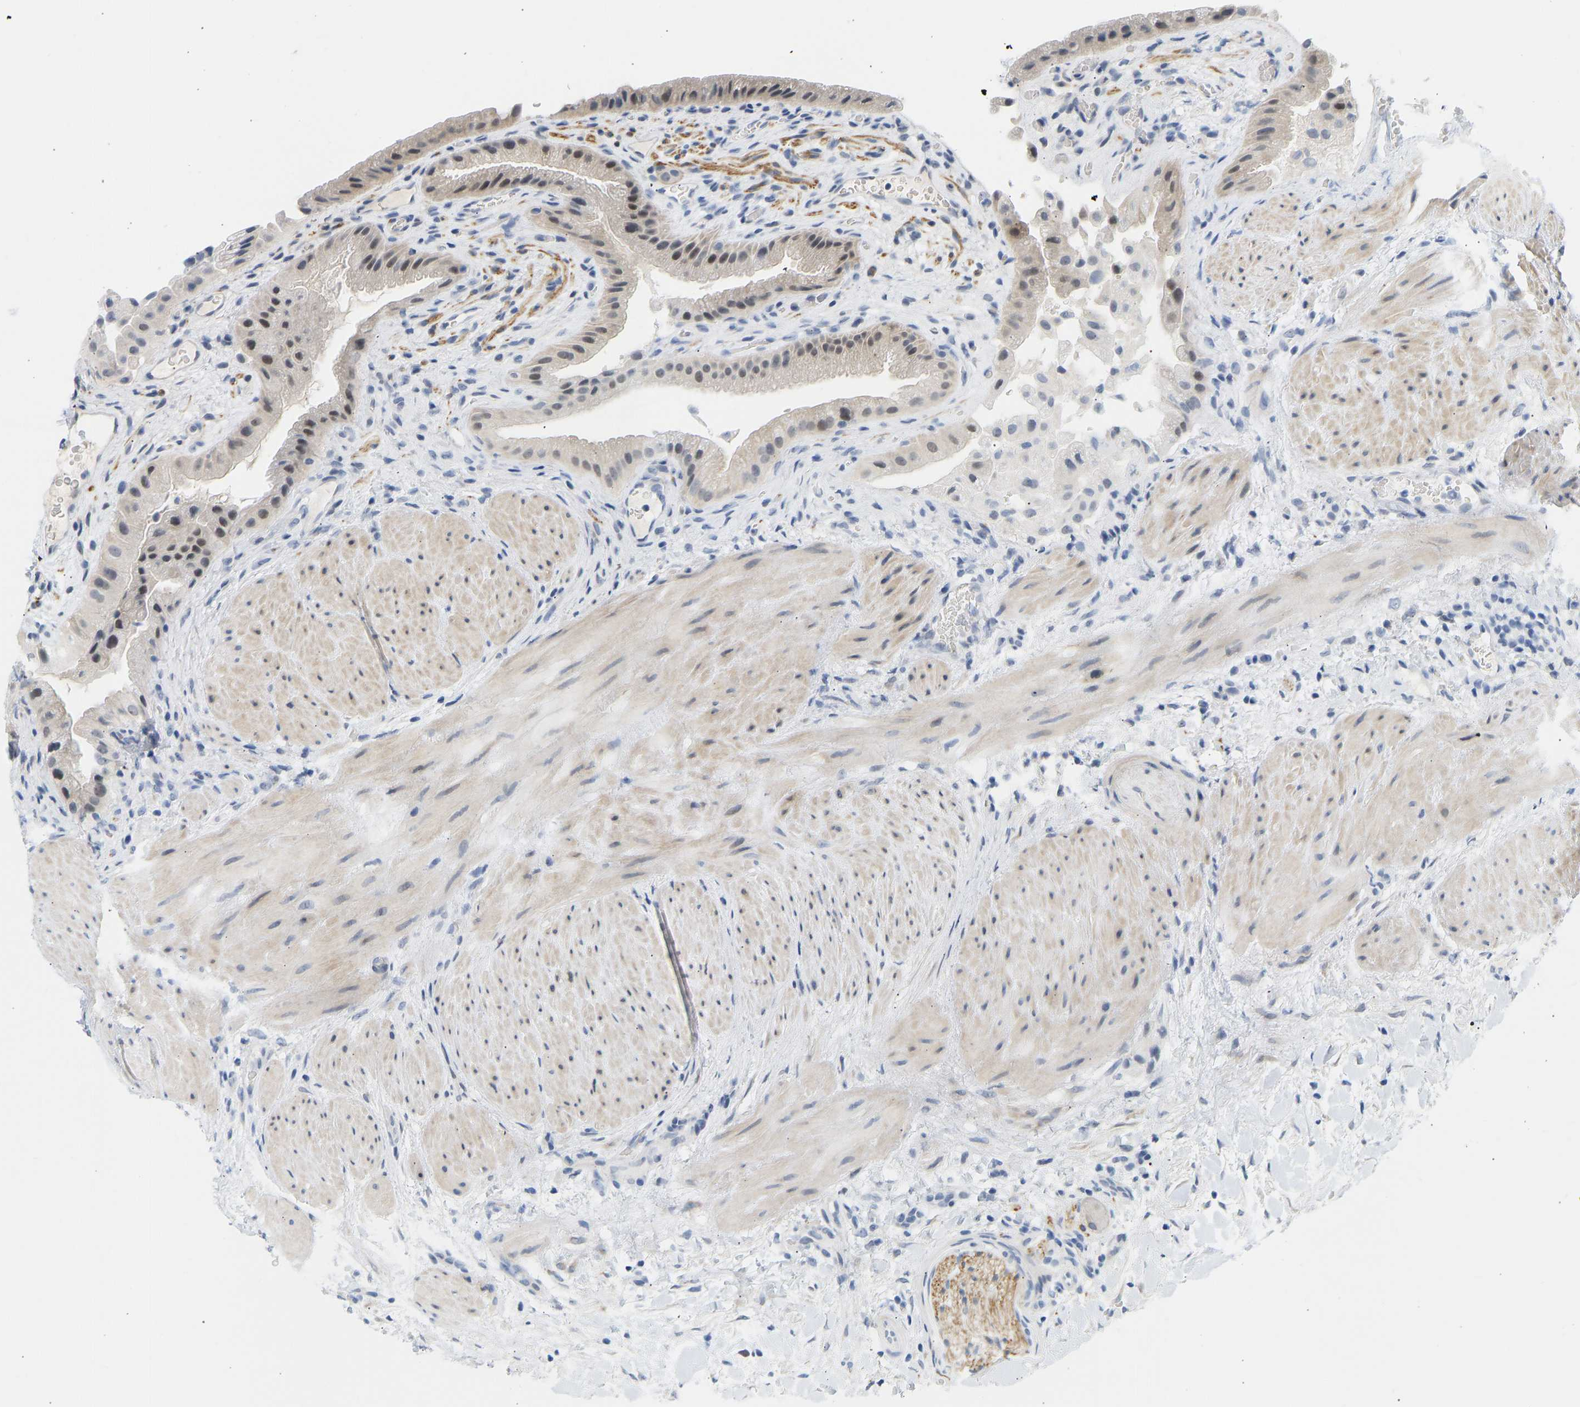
{"staining": {"intensity": "weak", "quantity": "25%-75%", "location": "nuclear"}, "tissue": "gallbladder", "cell_type": "Glandular cells", "image_type": "normal", "snomed": [{"axis": "morphology", "description": "Normal tissue, NOS"}, {"axis": "topography", "description": "Gallbladder"}], "caption": "Gallbladder stained for a protein displays weak nuclear positivity in glandular cells.", "gene": "BAG1", "patient": {"sex": "male", "age": 49}}